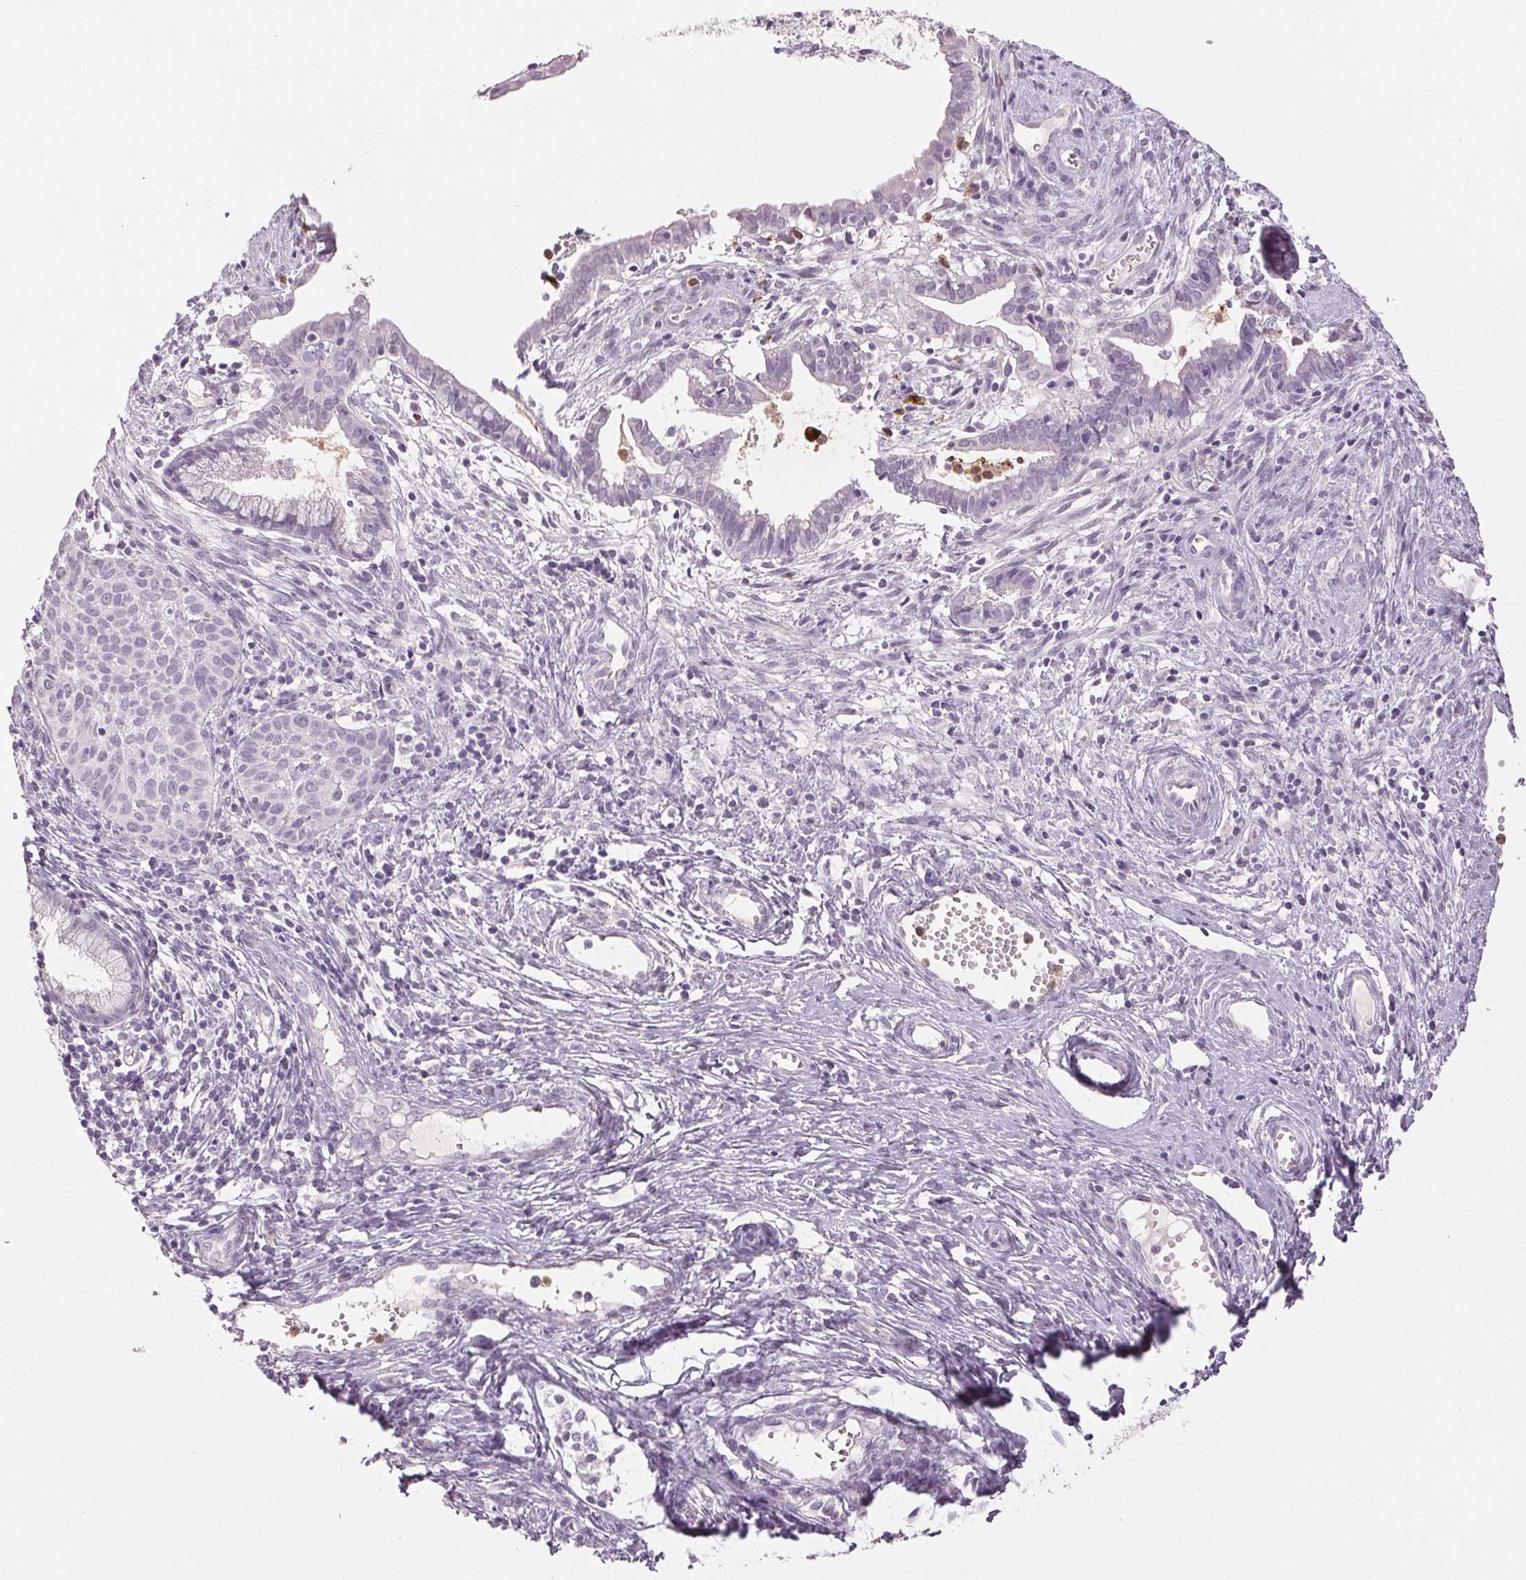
{"staining": {"intensity": "negative", "quantity": "none", "location": "none"}, "tissue": "cervical cancer", "cell_type": "Tumor cells", "image_type": "cancer", "snomed": [{"axis": "morphology", "description": "Squamous cell carcinoma, NOS"}, {"axis": "topography", "description": "Cervix"}], "caption": "This is an immunohistochemistry photomicrograph of cervical squamous cell carcinoma. There is no staining in tumor cells.", "gene": "LTF", "patient": {"sex": "female", "age": 38}}